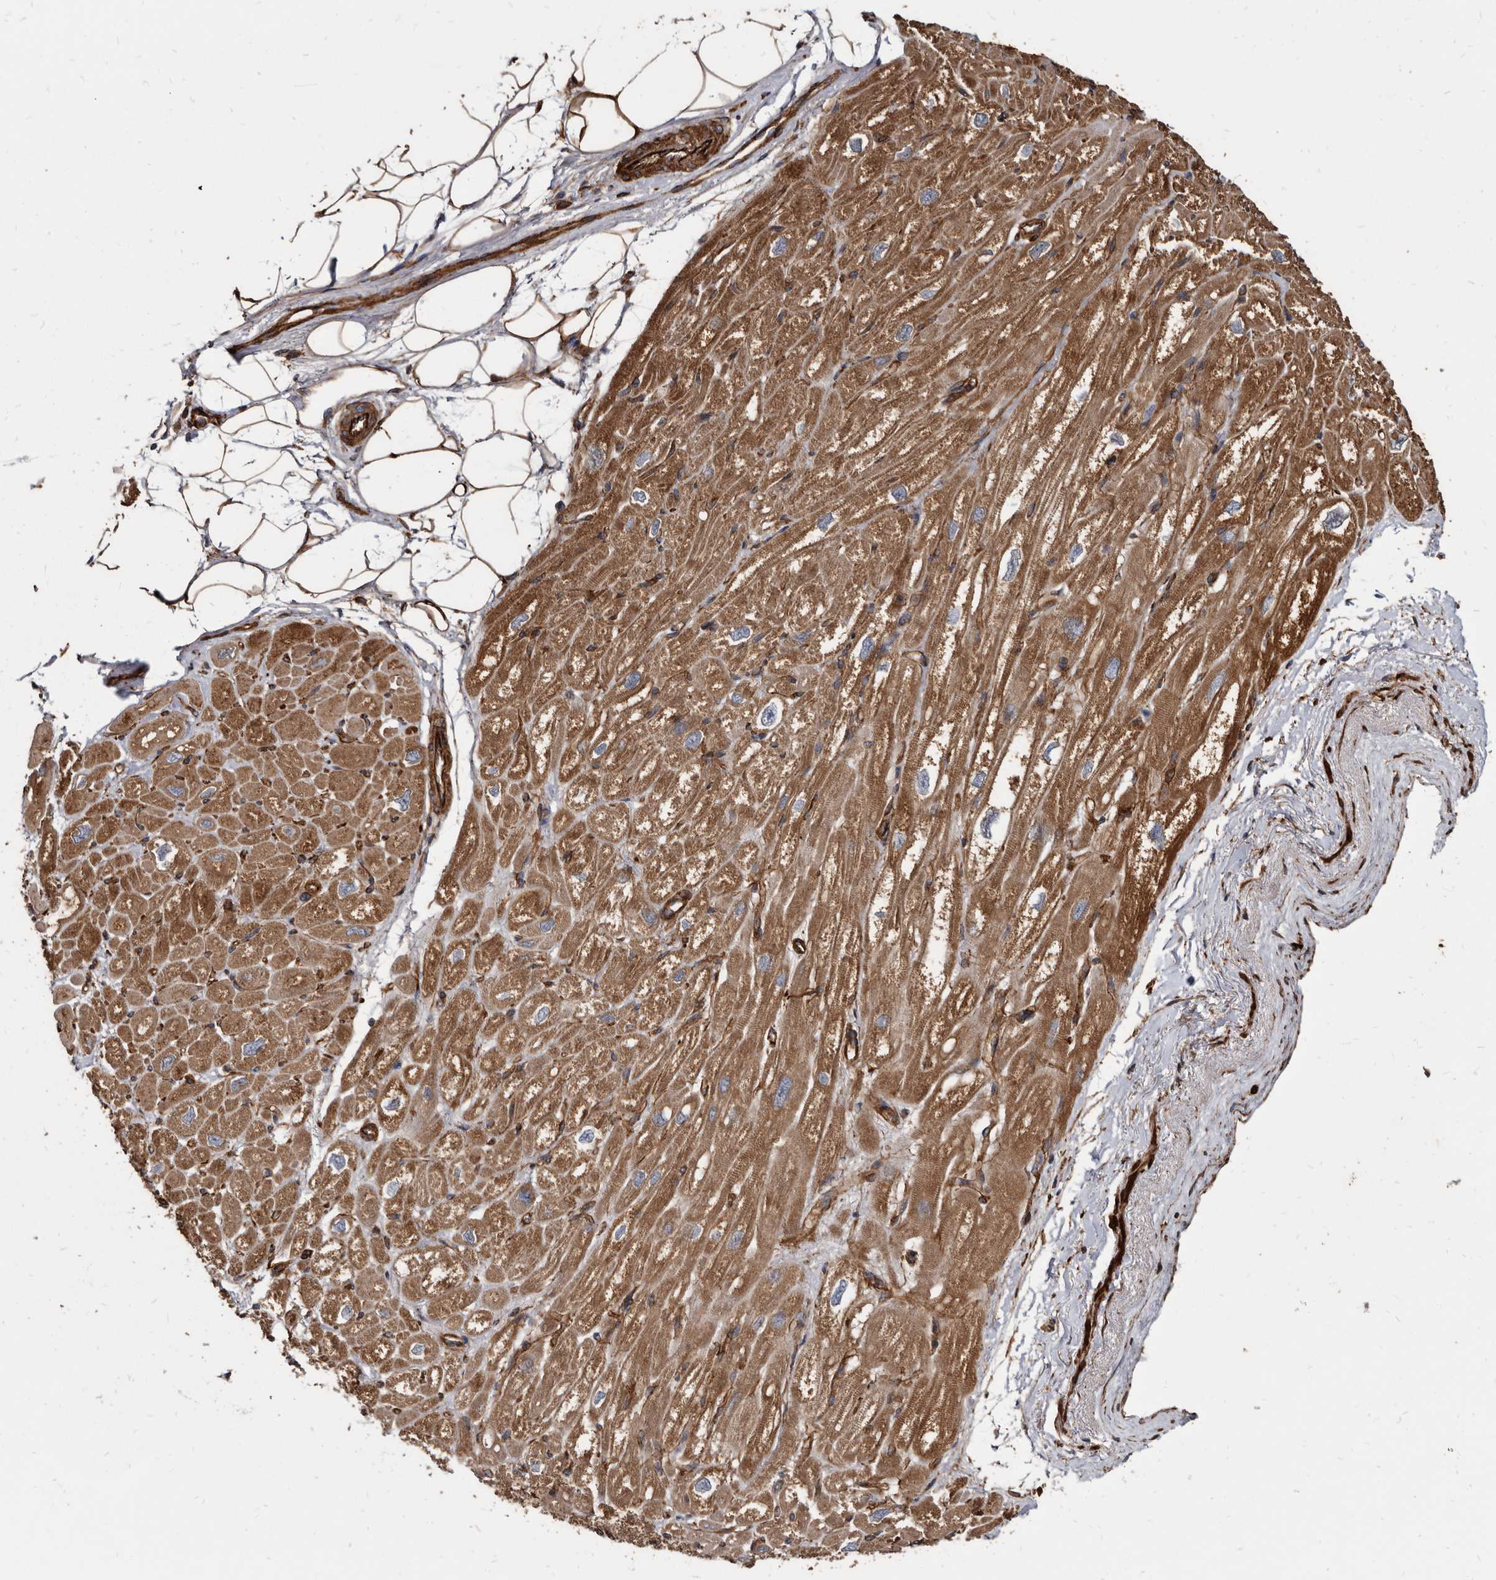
{"staining": {"intensity": "moderate", "quantity": ">75%", "location": "cytoplasmic/membranous"}, "tissue": "heart muscle", "cell_type": "Cardiomyocytes", "image_type": "normal", "snomed": [{"axis": "morphology", "description": "Normal tissue, NOS"}, {"axis": "topography", "description": "Heart"}], "caption": "The histopathology image shows immunohistochemical staining of normal heart muscle. There is moderate cytoplasmic/membranous positivity is present in about >75% of cardiomyocytes.", "gene": "KCTD20", "patient": {"sex": "male", "age": 50}}